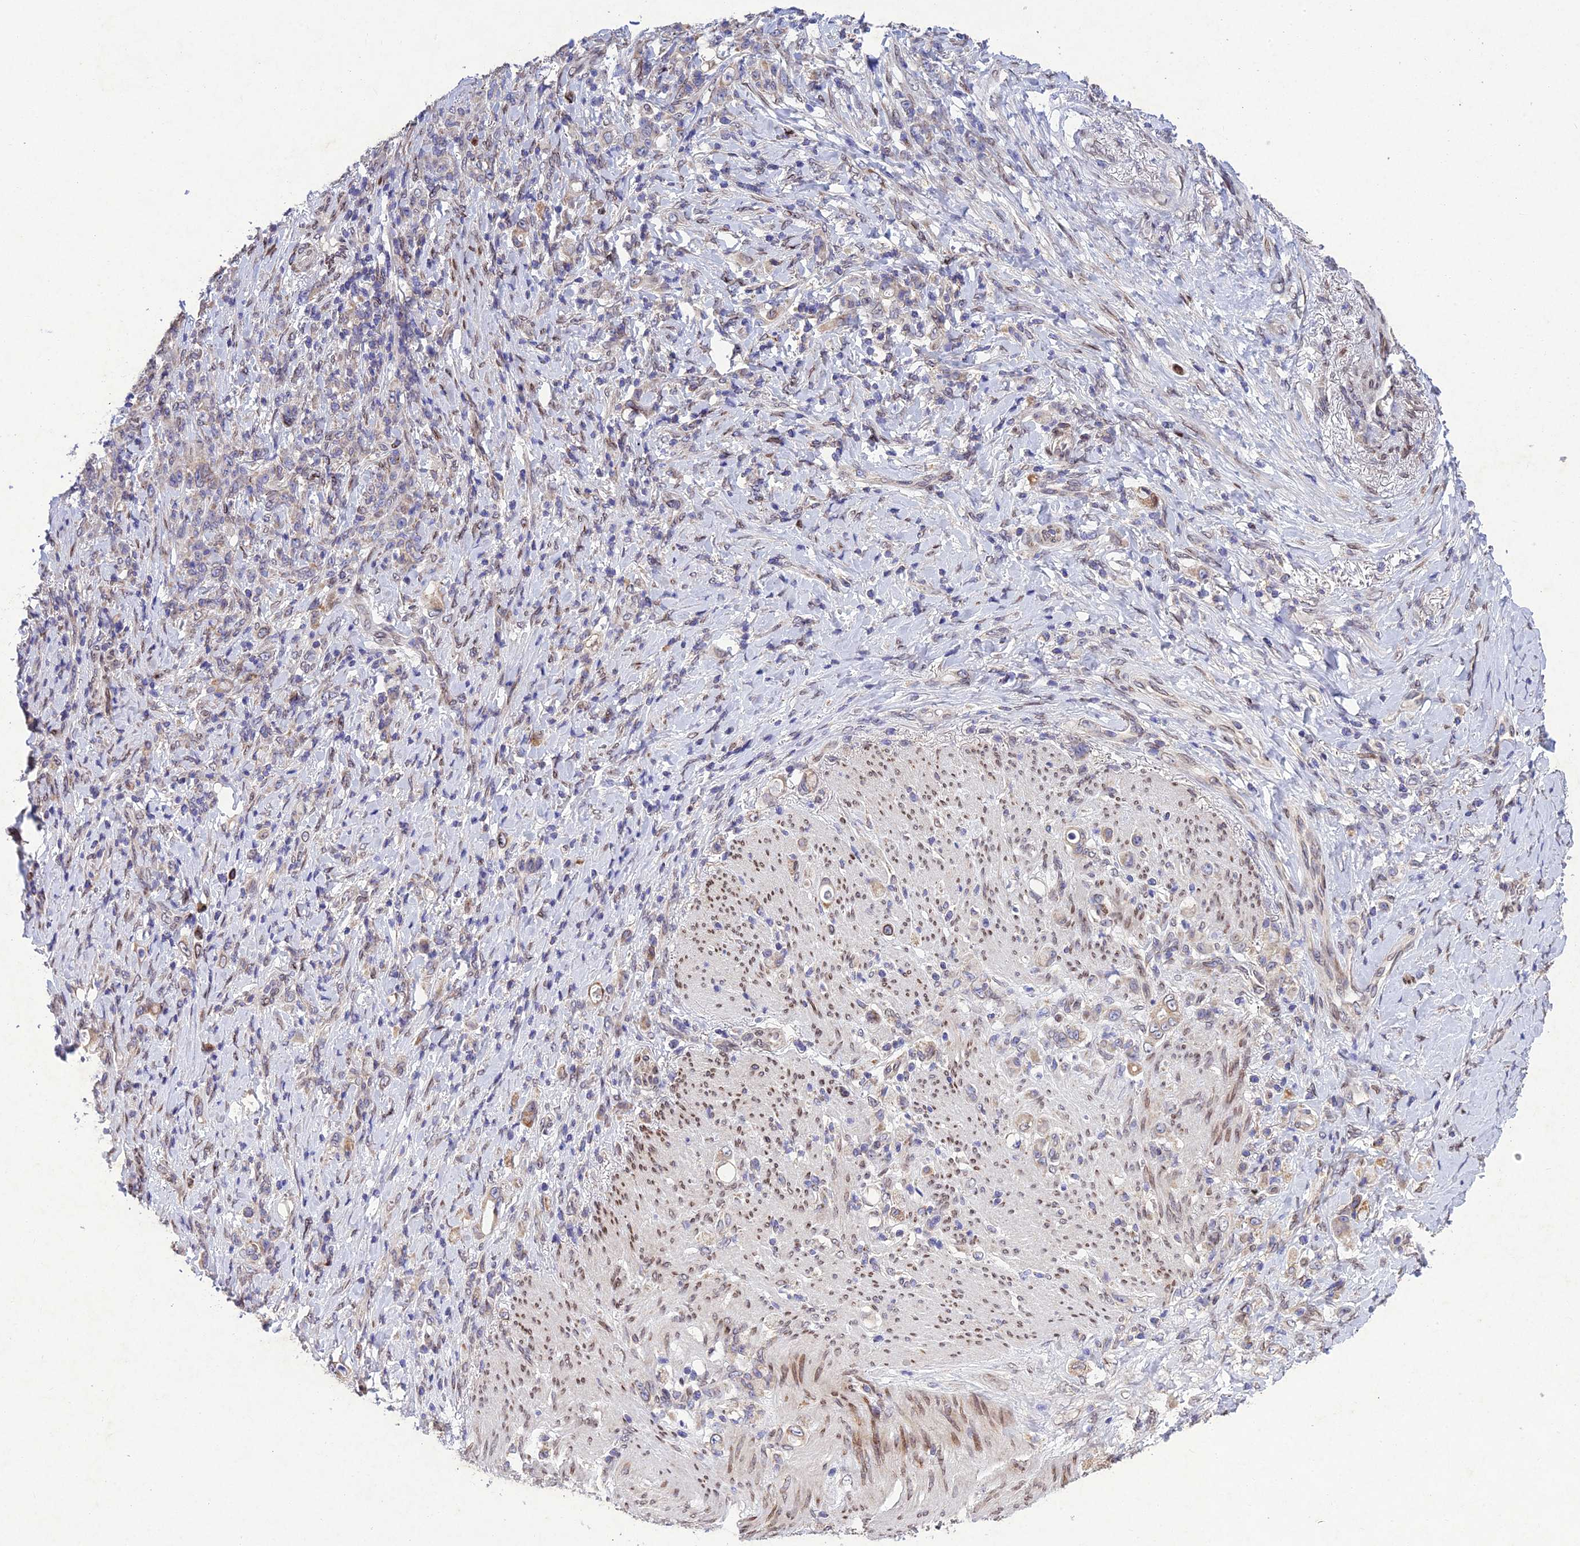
{"staining": {"intensity": "weak", "quantity": "<25%", "location": "cytoplasmic/membranous"}, "tissue": "stomach cancer", "cell_type": "Tumor cells", "image_type": "cancer", "snomed": [{"axis": "morphology", "description": "Normal tissue, NOS"}, {"axis": "morphology", "description": "Adenocarcinoma, NOS"}, {"axis": "topography", "description": "Stomach"}], "caption": "DAB immunohistochemical staining of adenocarcinoma (stomach) displays no significant positivity in tumor cells.", "gene": "MGAT2", "patient": {"sex": "female", "age": 79}}